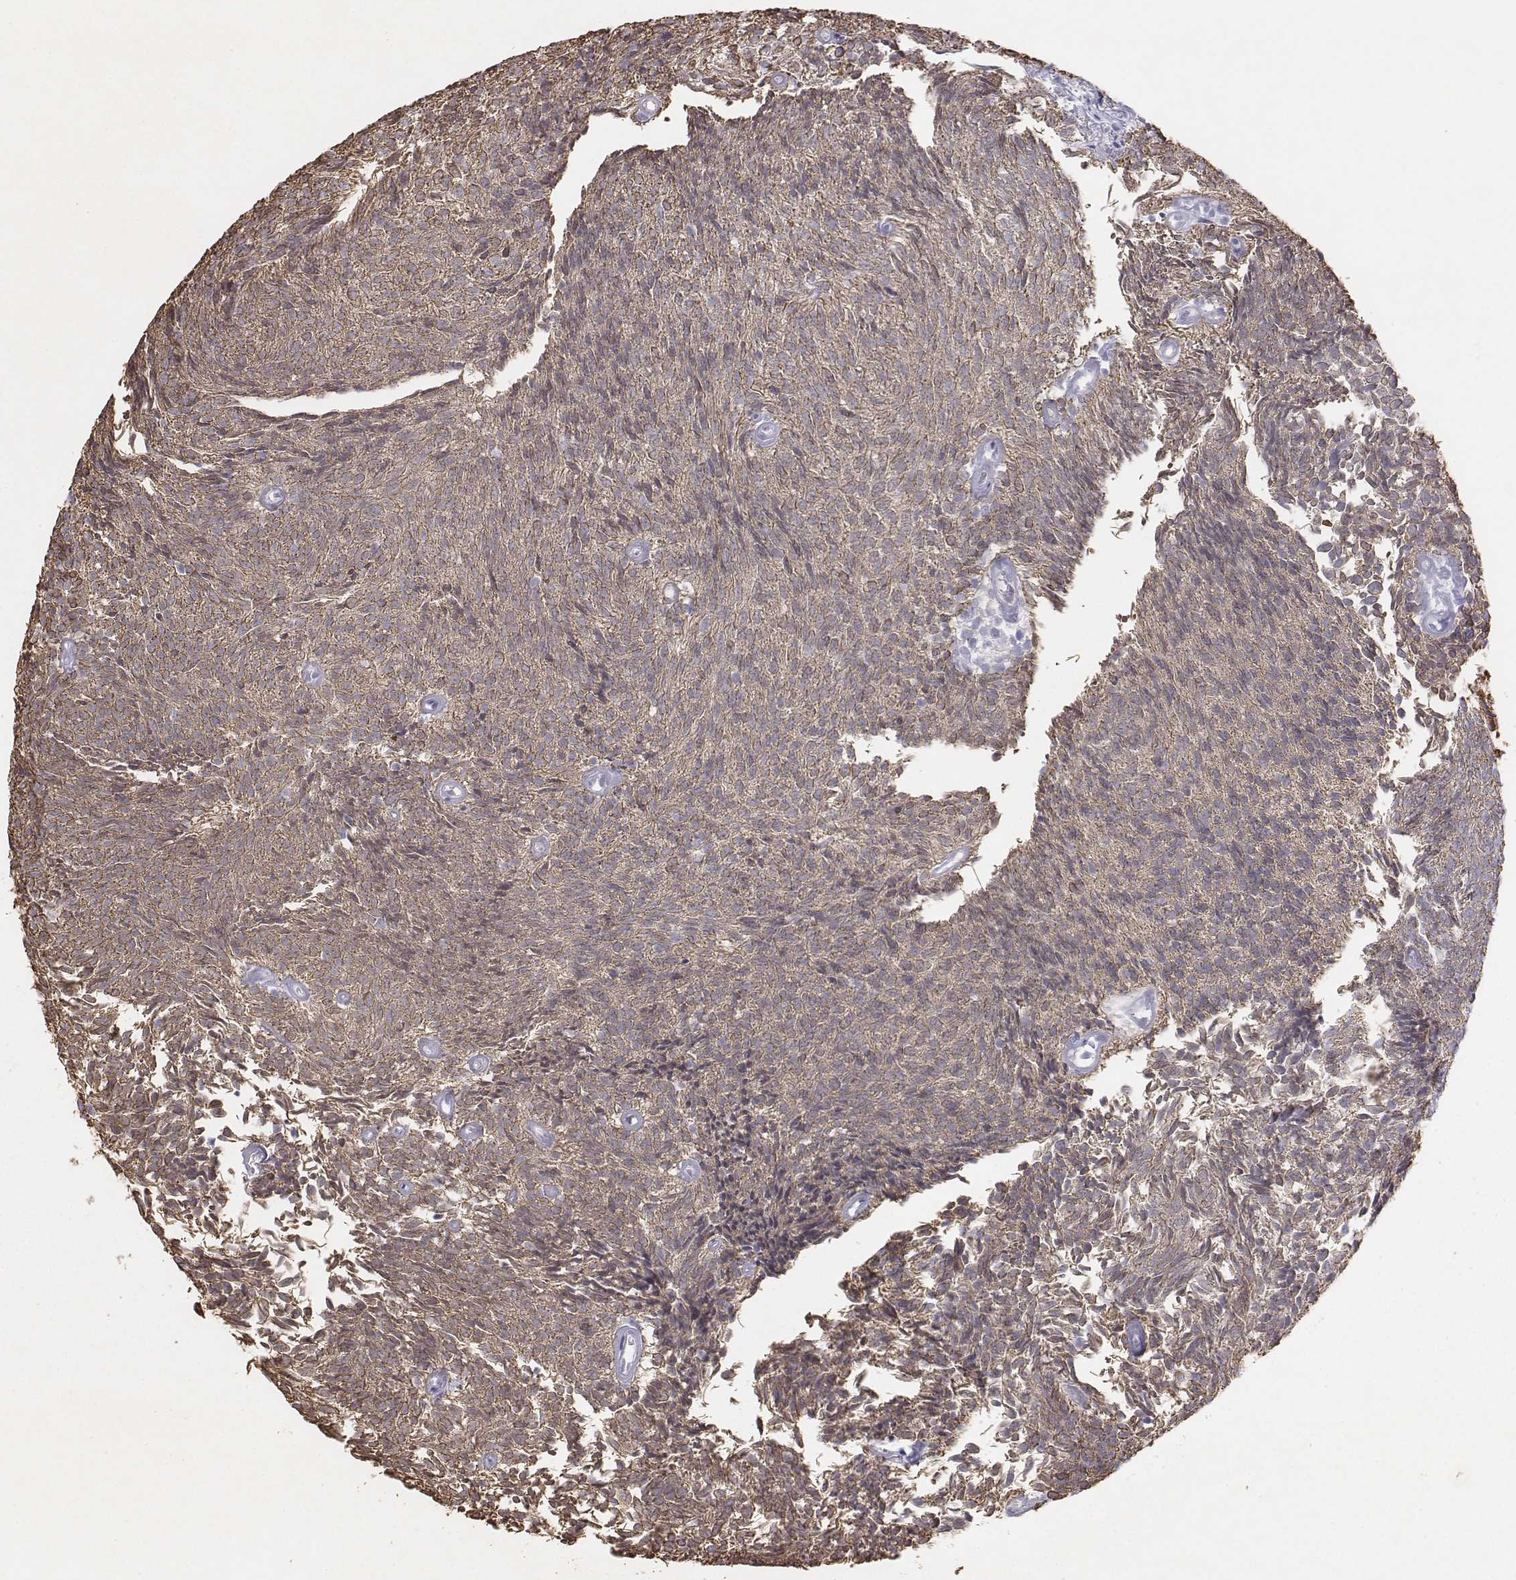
{"staining": {"intensity": "moderate", "quantity": "25%-75%", "location": "cytoplasmic/membranous"}, "tissue": "urothelial cancer", "cell_type": "Tumor cells", "image_type": "cancer", "snomed": [{"axis": "morphology", "description": "Urothelial carcinoma, Low grade"}, {"axis": "topography", "description": "Urinary bladder"}], "caption": "Immunohistochemical staining of human urothelial carcinoma (low-grade) reveals moderate cytoplasmic/membranous protein staining in approximately 25%-75% of tumor cells.", "gene": "CHST14", "patient": {"sex": "male", "age": 77}}